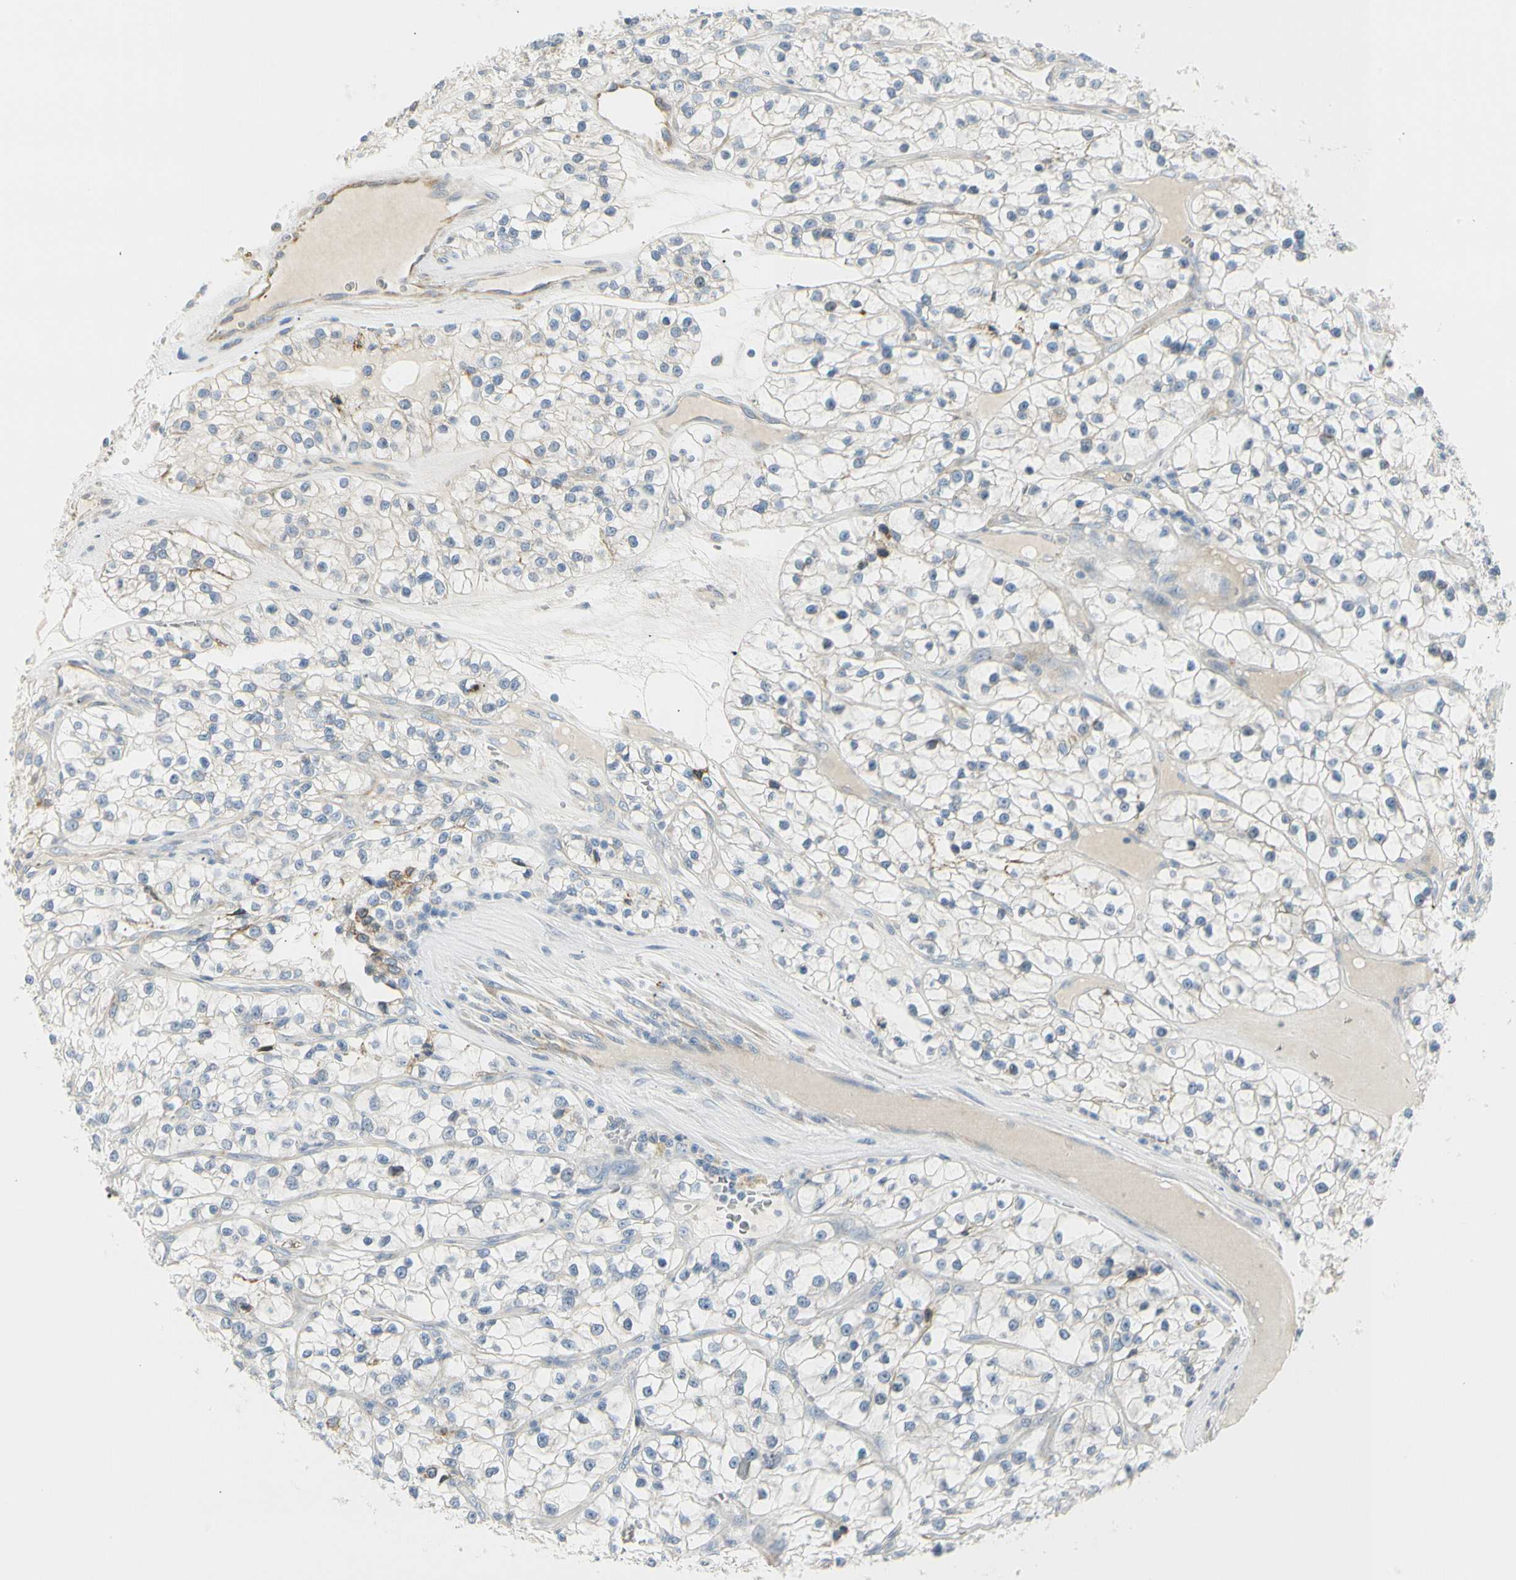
{"staining": {"intensity": "negative", "quantity": "none", "location": "none"}, "tissue": "renal cancer", "cell_type": "Tumor cells", "image_type": "cancer", "snomed": [{"axis": "morphology", "description": "Adenocarcinoma, NOS"}, {"axis": "topography", "description": "Kidney"}], "caption": "DAB (3,3'-diaminobenzidine) immunohistochemical staining of human renal cancer exhibits no significant expression in tumor cells.", "gene": "TNFSF11", "patient": {"sex": "female", "age": 57}}